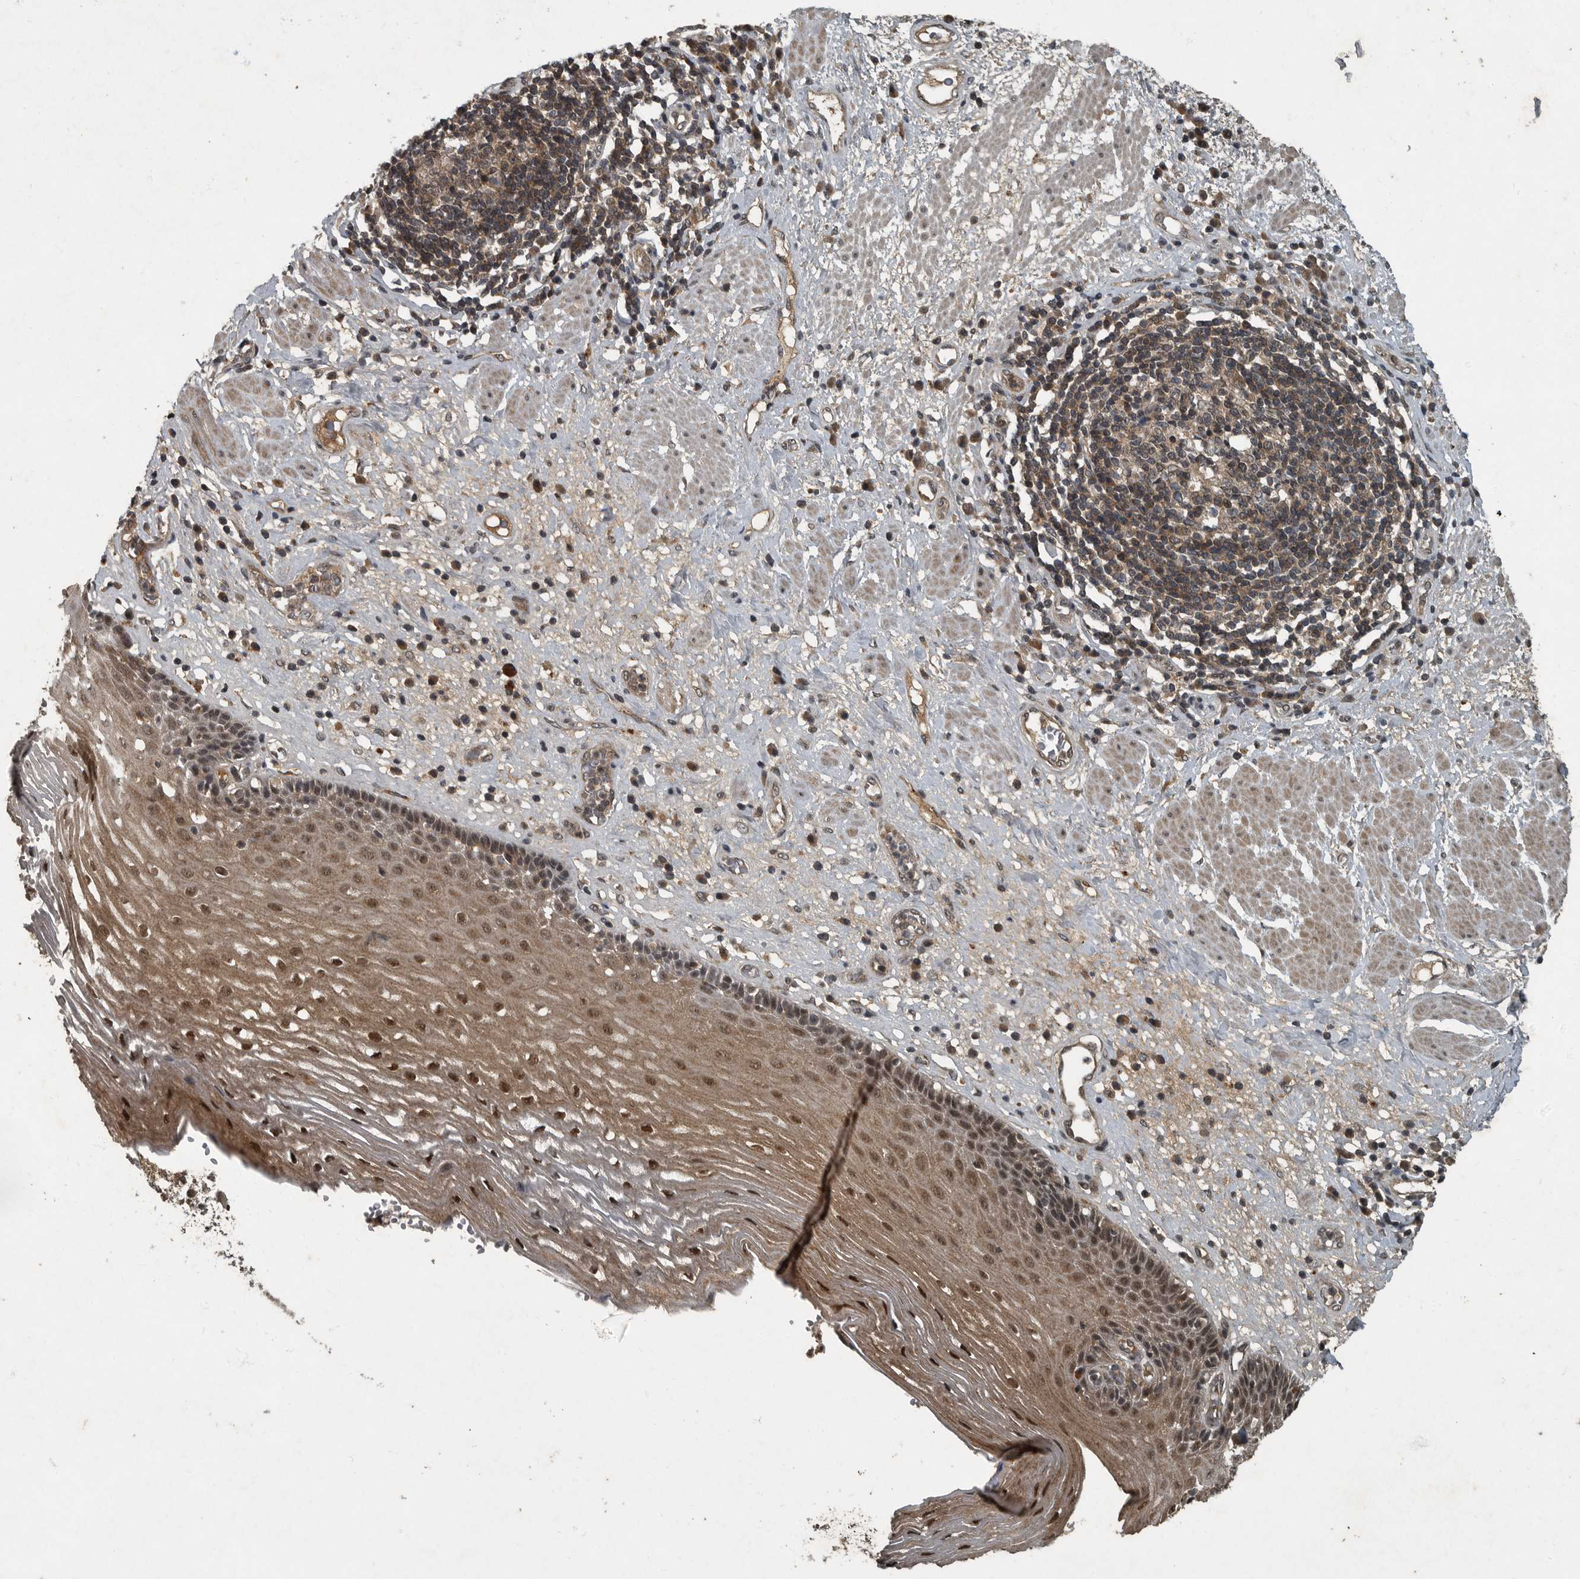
{"staining": {"intensity": "moderate", "quantity": "25%-75%", "location": "cytoplasmic/membranous,nuclear"}, "tissue": "esophagus", "cell_type": "Squamous epithelial cells", "image_type": "normal", "snomed": [{"axis": "morphology", "description": "Normal tissue, NOS"}, {"axis": "morphology", "description": "Adenocarcinoma, NOS"}, {"axis": "topography", "description": "Esophagus"}], "caption": "Immunohistochemical staining of normal esophagus exhibits moderate cytoplasmic/membranous,nuclear protein expression in about 25%-75% of squamous epithelial cells. The protein of interest is shown in brown color, while the nuclei are stained blue.", "gene": "FOXO1", "patient": {"sex": "male", "age": 62}}